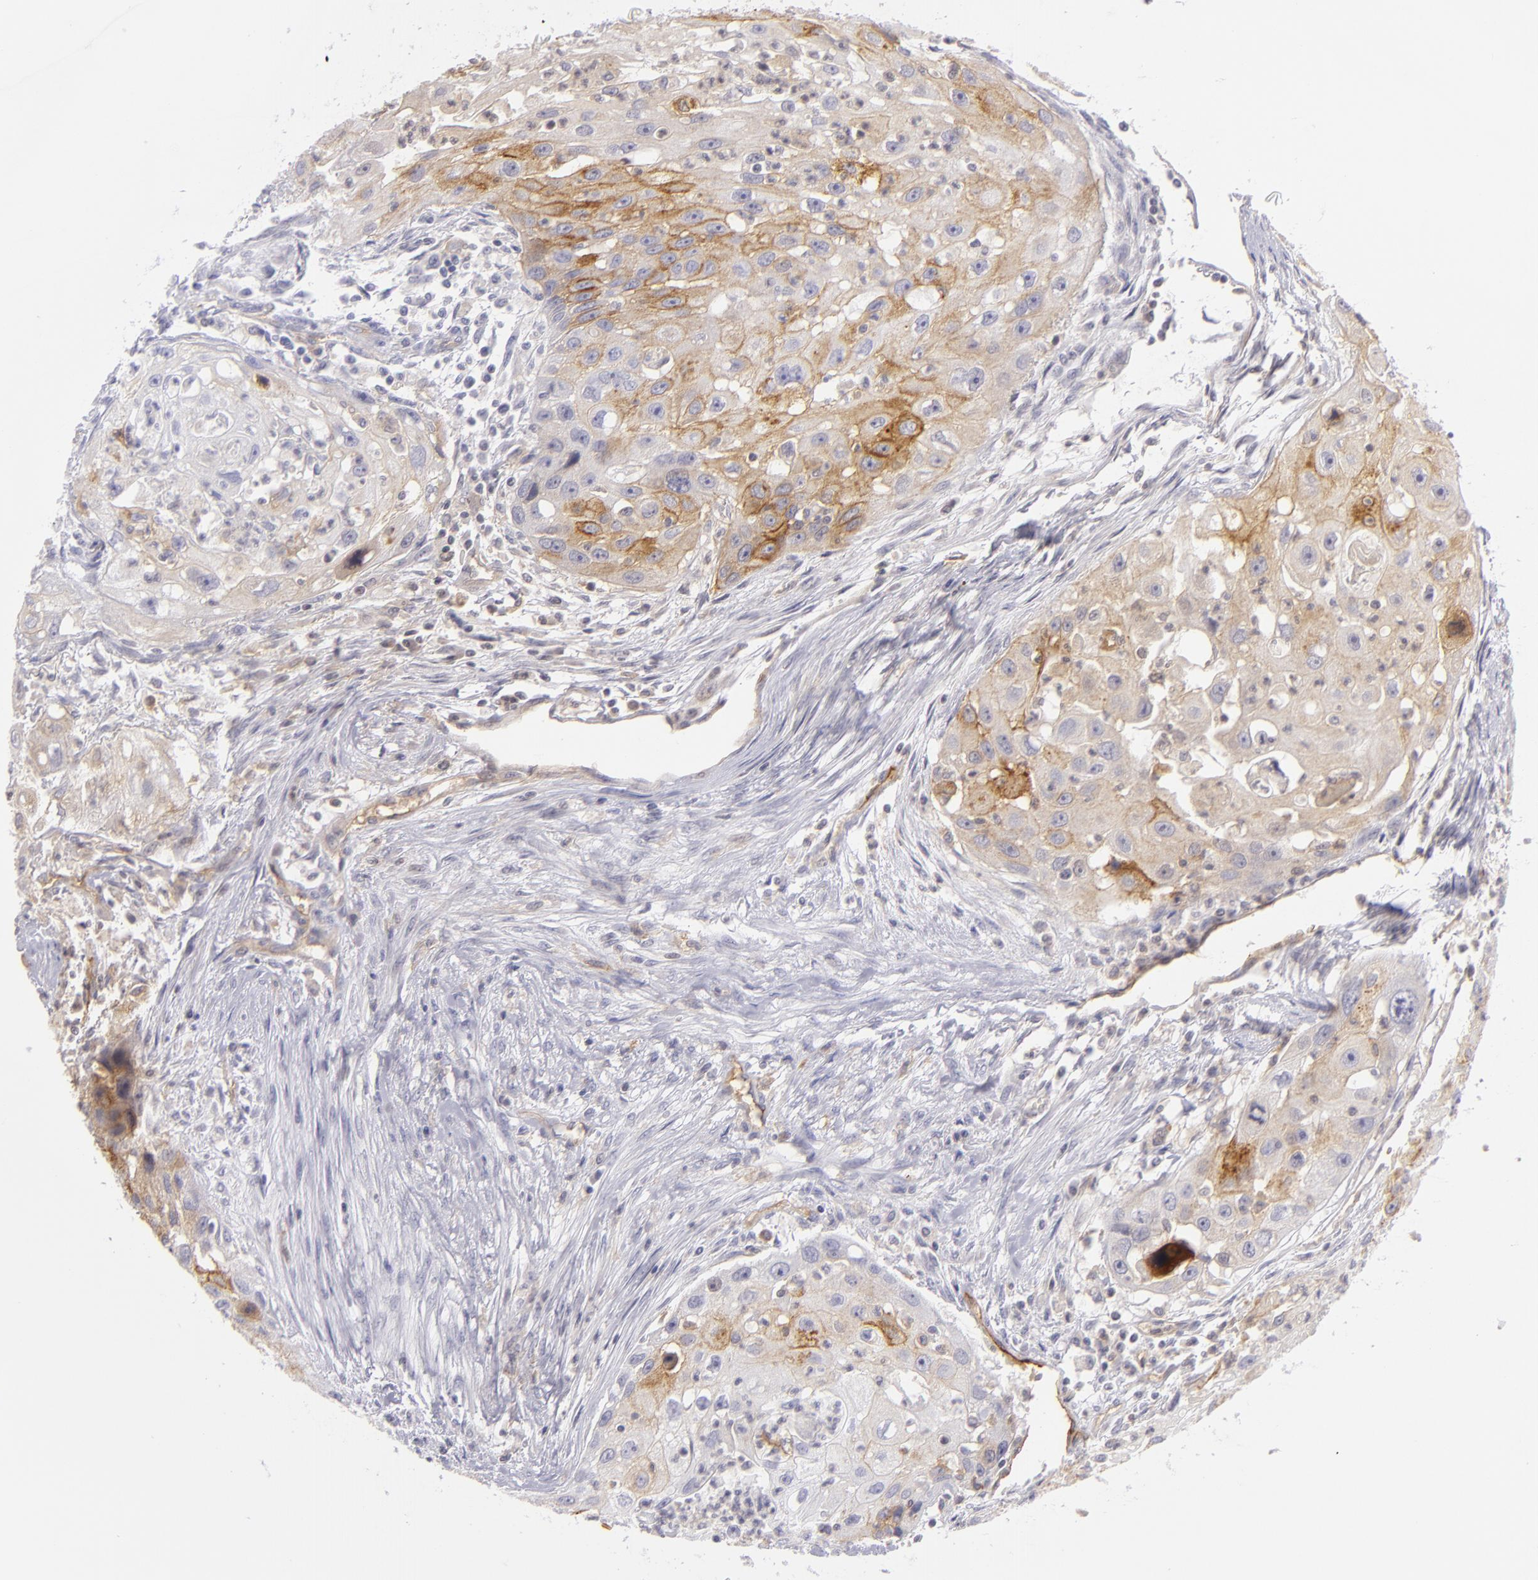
{"staining": {"intensity": "moderate", "quantity": "25%-75%", "location": "cytoplasmic/membranous"}, "tissue": "head and neck cancer", "cell_type": "Tumor cells", "image_type": "cancer", "snomed": [{"axis": "morphology", "description": "Squamous cell carcinoma, NOS"}, {"axis": "topography", "description": "Head-Neck"}], "caption": "An image of human squamous cell carcinoma (head and neck) stained for a protein demonstrates moderate cytoplasmic/membranous brown staining in tumor cells. The staining was performed using DAB, with brown indicating positive protein expression. Nuclei are stained blue with hematoxylin.", "gene": "THBD", "patient": {"sex": "male", "age": 64}}